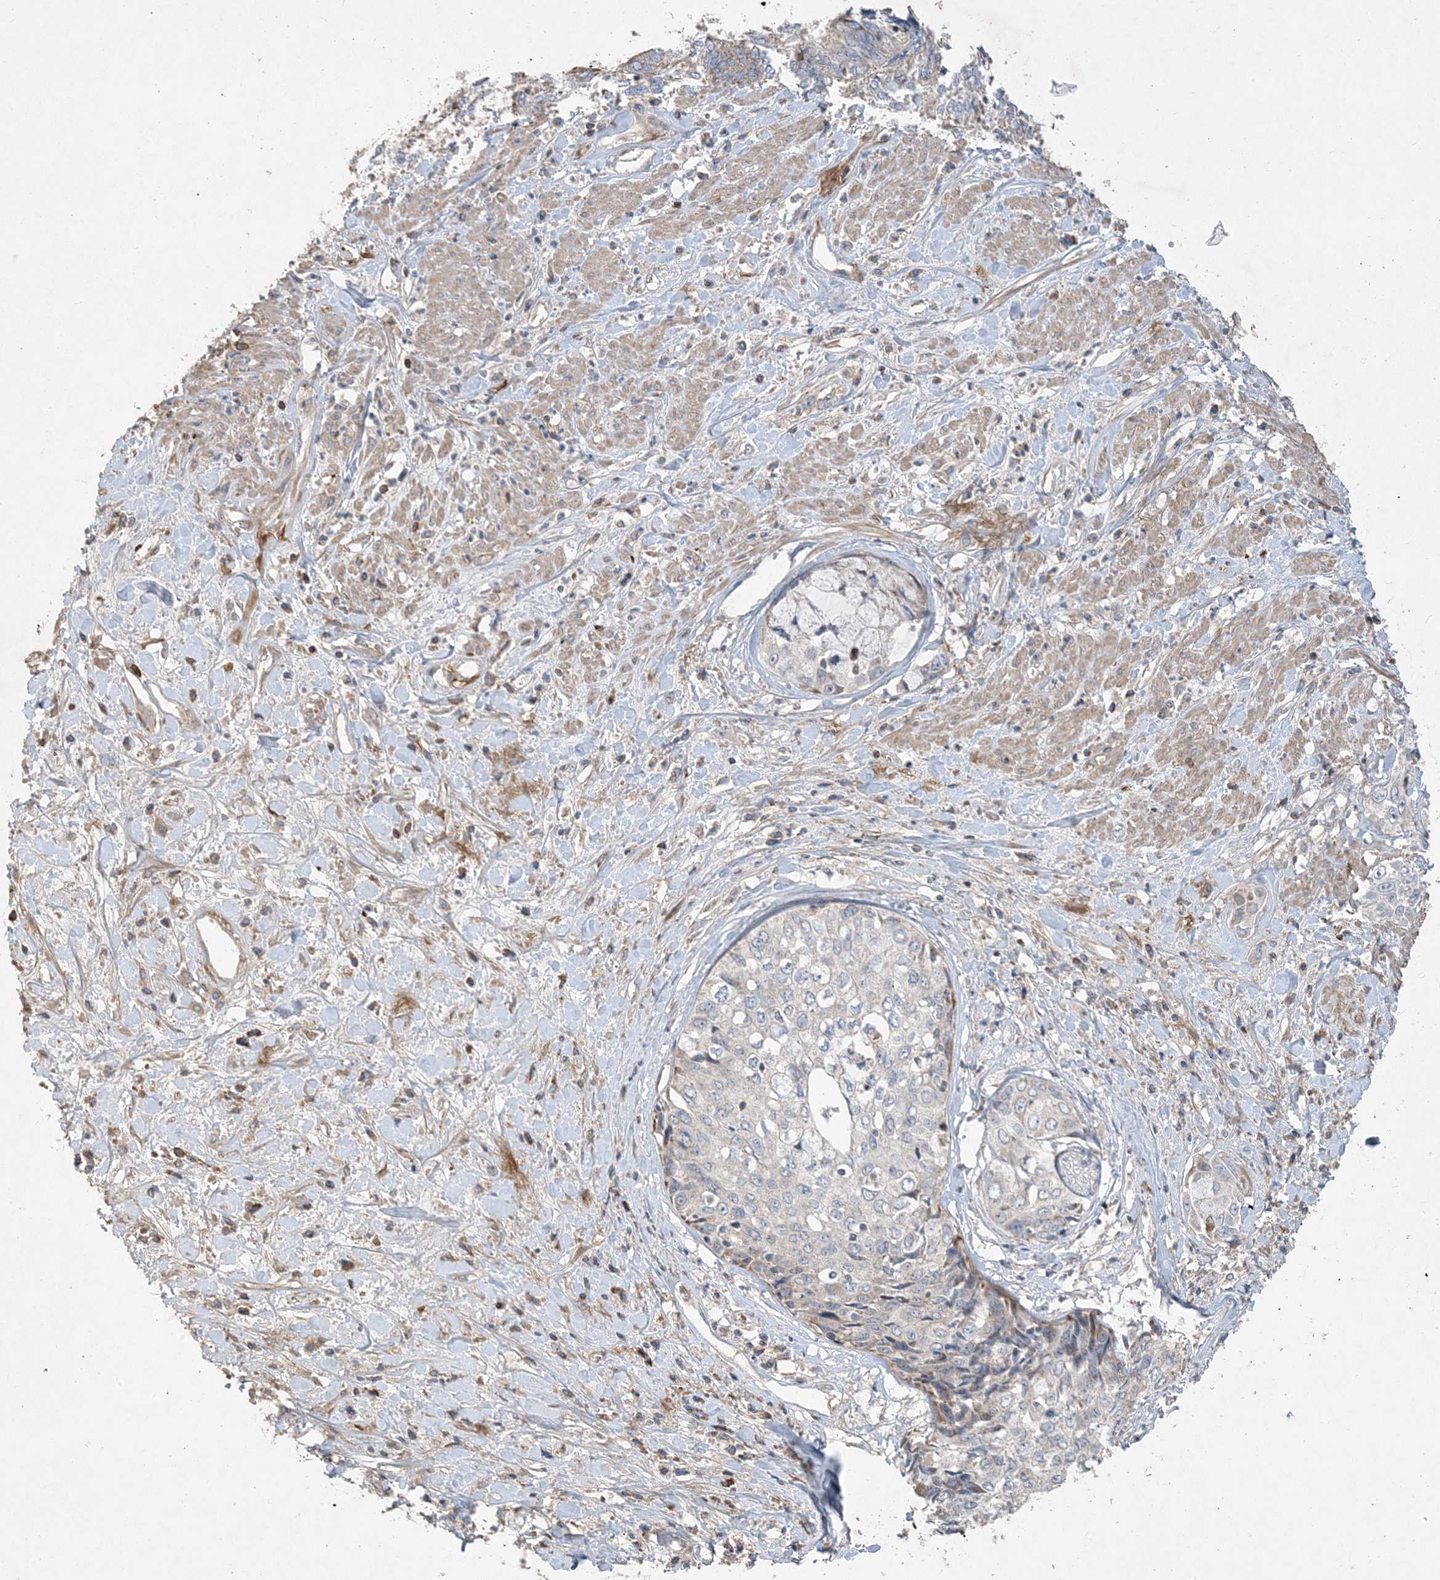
{"staining": {"intensity": "negative", "quantity": "none", "location": "none"}, "tissue": "cervical cancer", "cell_type": "Tumor cells", "image_type": "cancer", "snomed": [{"axis": "morphology", "description": "Squamous cell carcinoma, NOS"}, {"axis": "topography", "description": "Cervix"}], "caption": "An immunohistochemistry image of cervical squamous cell carcinoma is shown. There is no staining in tumor cells of cervical squamous cell carcinoma.", "gene": "ECHDC1", "patient": {"sex": "female", "age": 31}}